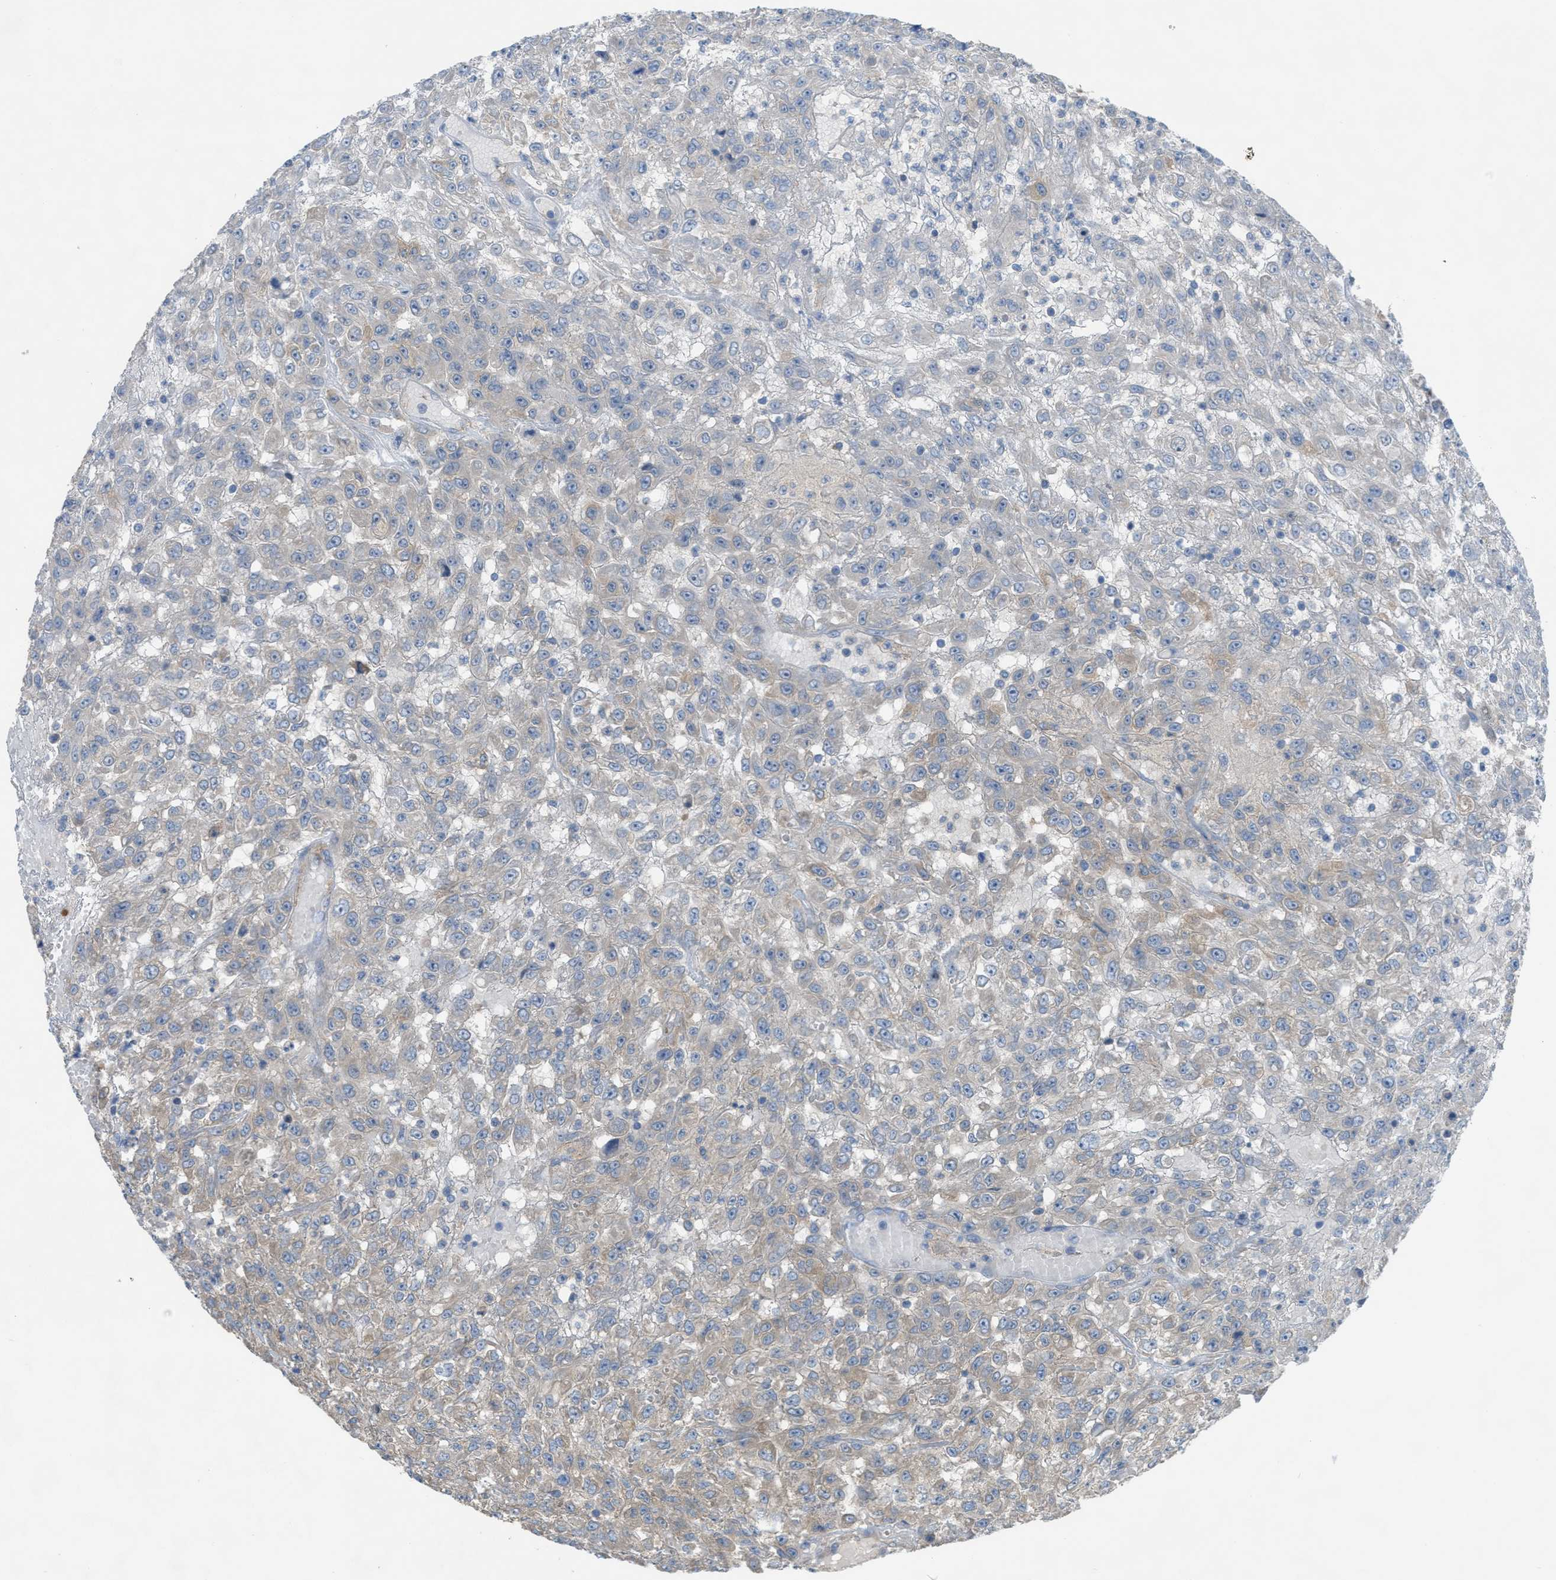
{"staining": {"intensity": "weak", "quantity": "25%-75%", "location": "cytoplasmic/membranous"}, "tissue": "urothelial cancer", "cell_type": "Tumor cells", "image_type": "cancer", "snomed": [{"axis": "morphology", "description": "Urothelial carcinoma, High grade"}, {"axis": "topography", "description": "Urinary bladder"}], "caption": "This is an image of immunohistochemistry (IHC) staining of urothelial cancer, which shows weak positivity in the cytoplasmic/membranous of tumor cells.", "gene": "UBA5", "patient": {"sex": "male", "age": 46}}